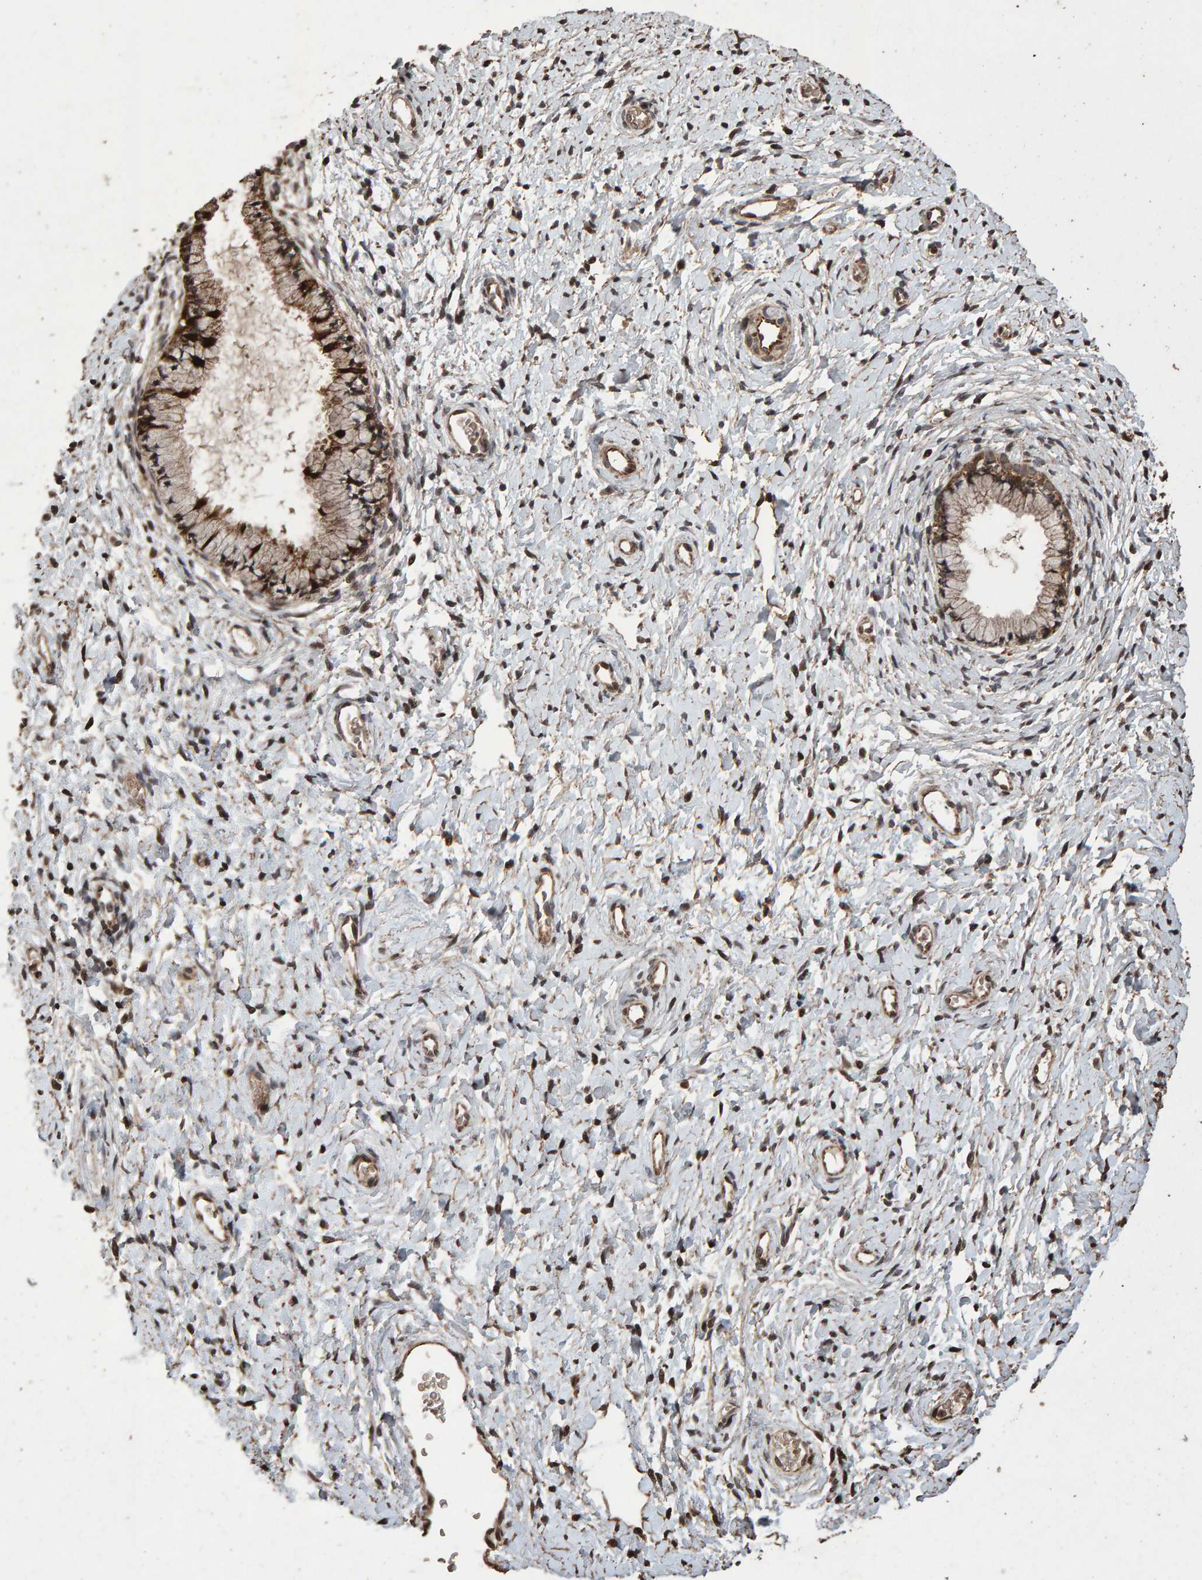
{"staining": {"intensity": "moderate", "quantity": "25%-75%", "location": "cytoplasmic/membranous"}, "tissue": "cervix", "cell_type": "Glandular cells", "image_type": "normal", "snomed": [{"axis": "morphology", "description": "Normal tissue, NOS"}, {"axis": "topography", "description": "Cervix"}], "caption": "Immunohistochemical staining of benign cervix demonstrates 25%-75% levels of moderate cytoplasmic/membranous protein positivity in approximately 25%-75% of glandular cells.", "gene": "OSBP2", "patient": {"sex": "female", "age": 72}}